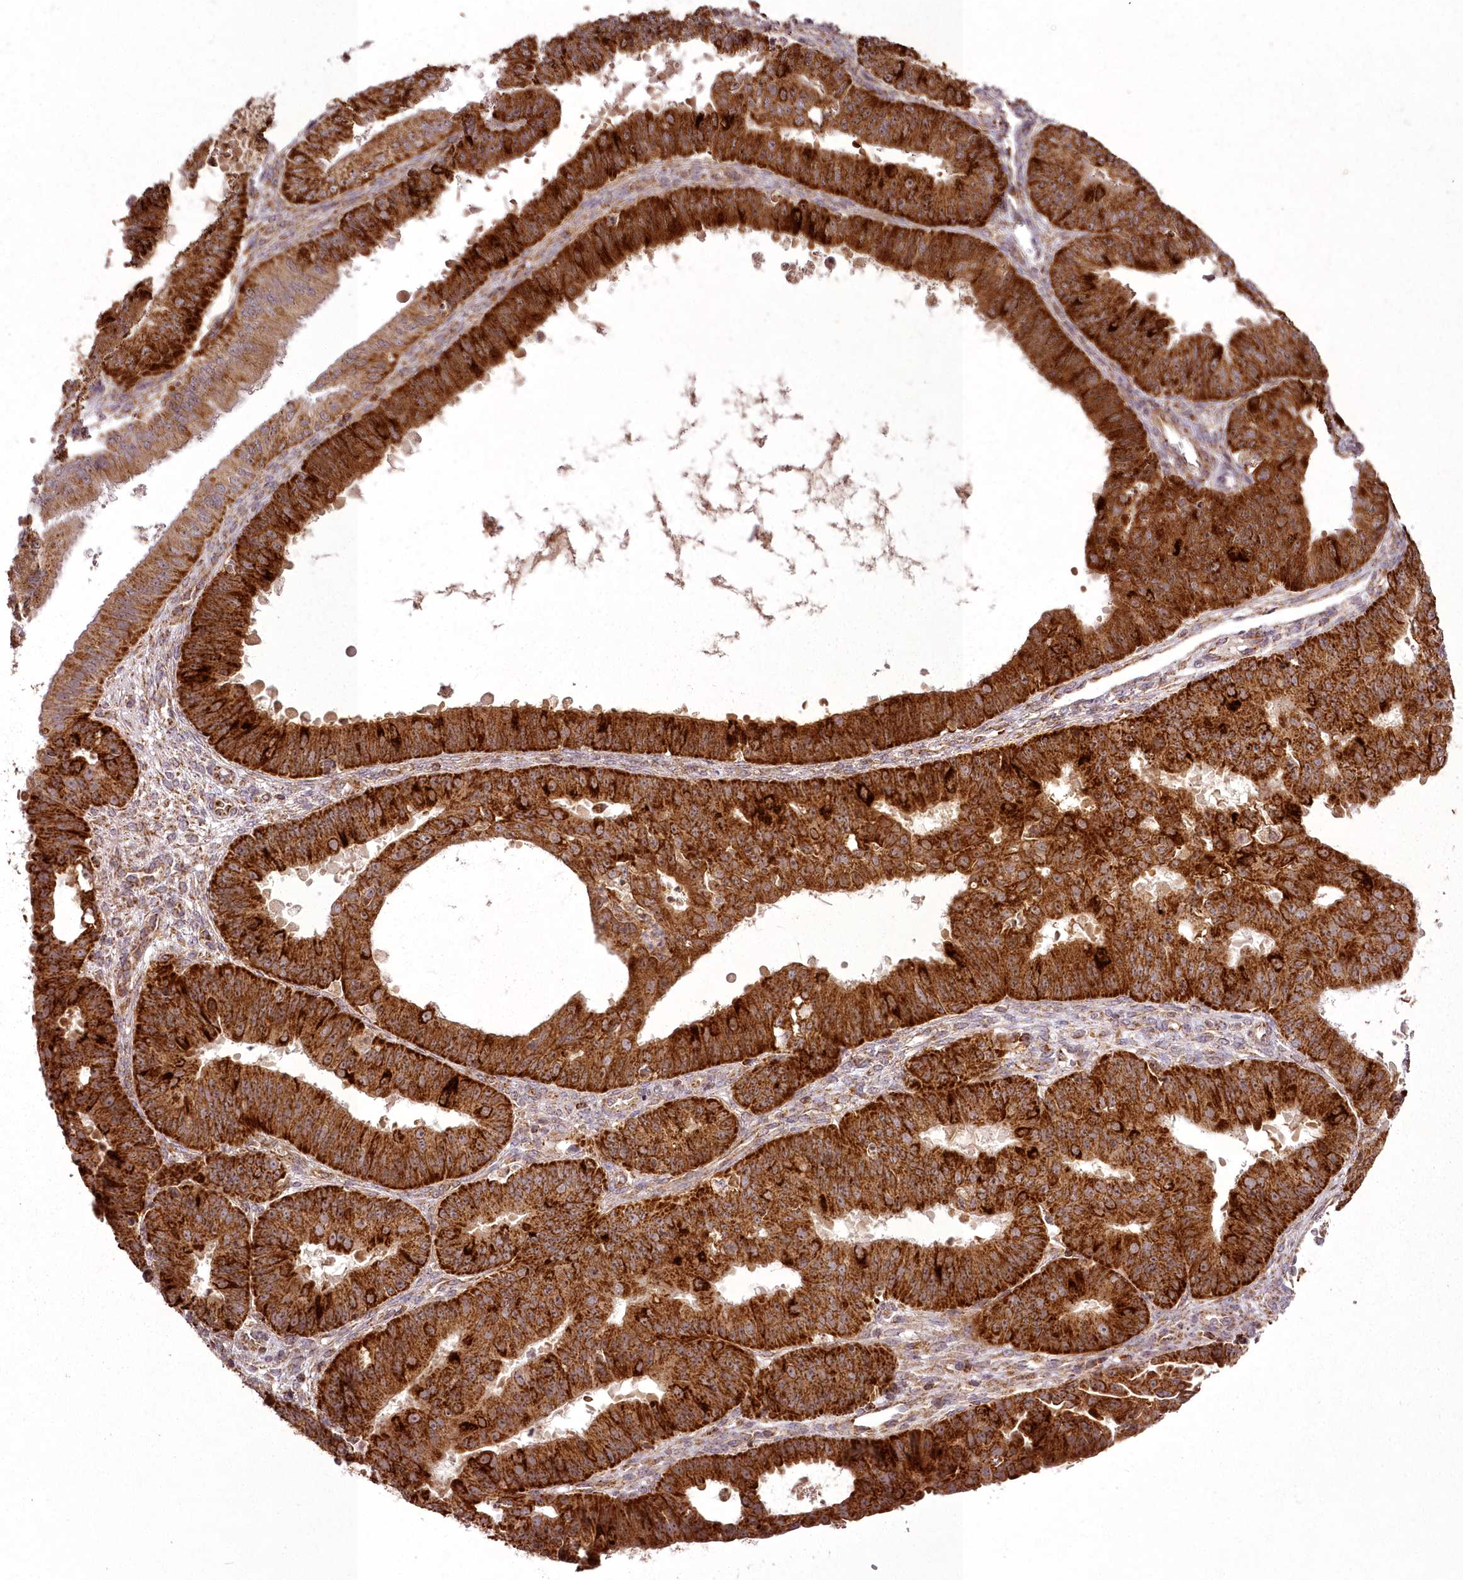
{"staining": {"intensity": "strong", "quantity": ">75%", "location": "cytoplasmic/membranous"}, "tissue": "ovarian cancer", "cell_type": "Tumor cells", "image_type": "cancer", "snomed": [{"axis": "morphology", "description": "Carcinoma, endometroid"}, {"axis": "topography", "description": "Appendix"}, {"axis": "topography", "description": "Ovary"}], "caption": "Tumor cells exhibit high levels of strong cytoplasmic/membranous positivity in about >75% of cells in human ovarian cancer. Using DAB (3,3'-diaminobenzidine) (brown) and hematoxylin (blue) stains, captured at high magnification using brightfield microscopy.", "gene": "CHCHD2", "patient": {"sex": "female", "age": 42}}